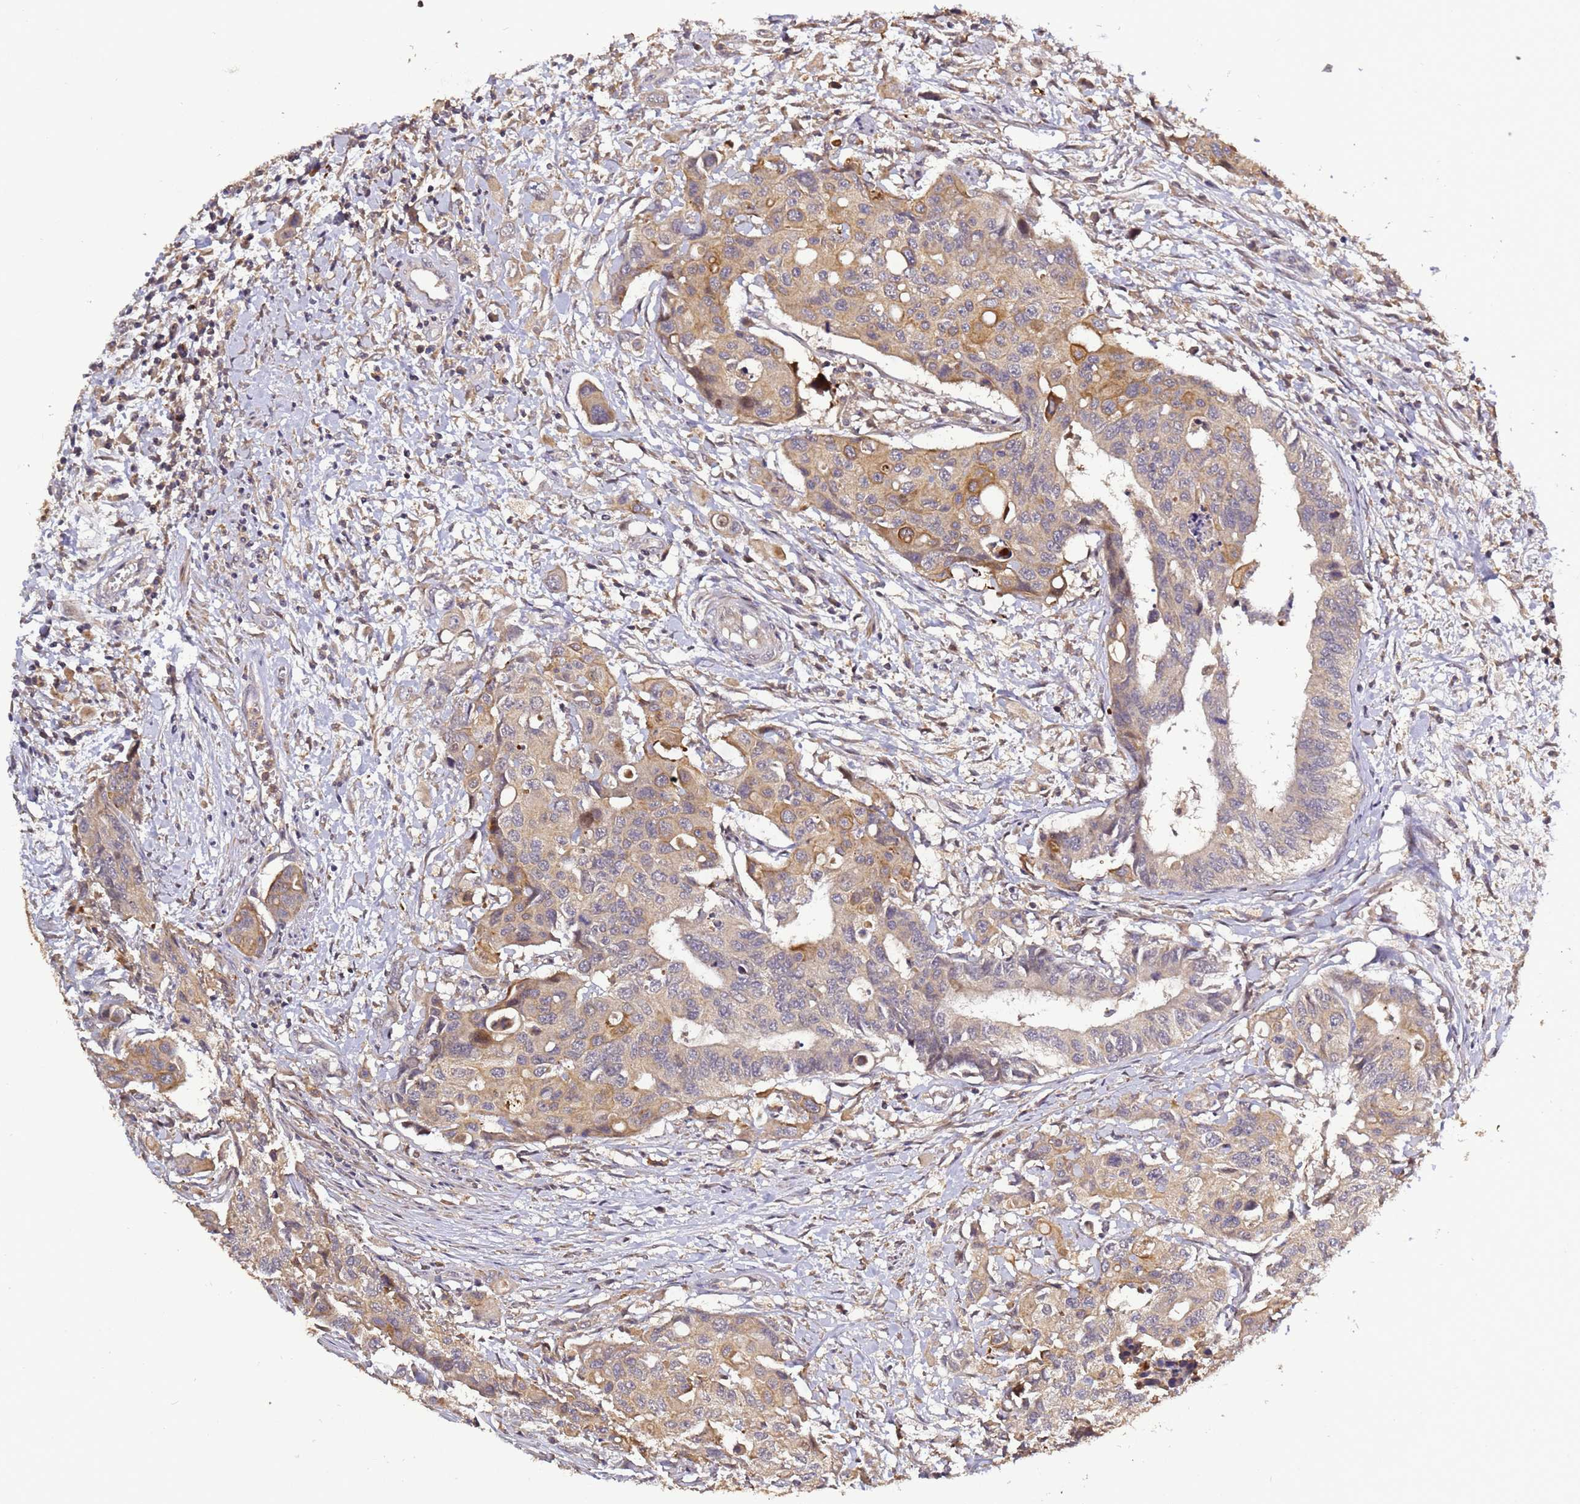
{"staining": {"intensity": "moderate", "quantity": ">75%", "location": "cytoplasmic/membranous"}, "tissue": "colorectal cancer", "cell_type": "Tumor cells", "image_type": "cancer", "snomed": [{"axis": "morphology", "description": "Adenocarcinoma, NOS"}, {"axis": "topography", "description": "Colon"}], "caption": "Colorectal adenocarcinoma stained with a protein marker exhibits moderate staining in tumor cells.", "gene": "LGI4", "patient": {"sex": "male", "age": 77}}